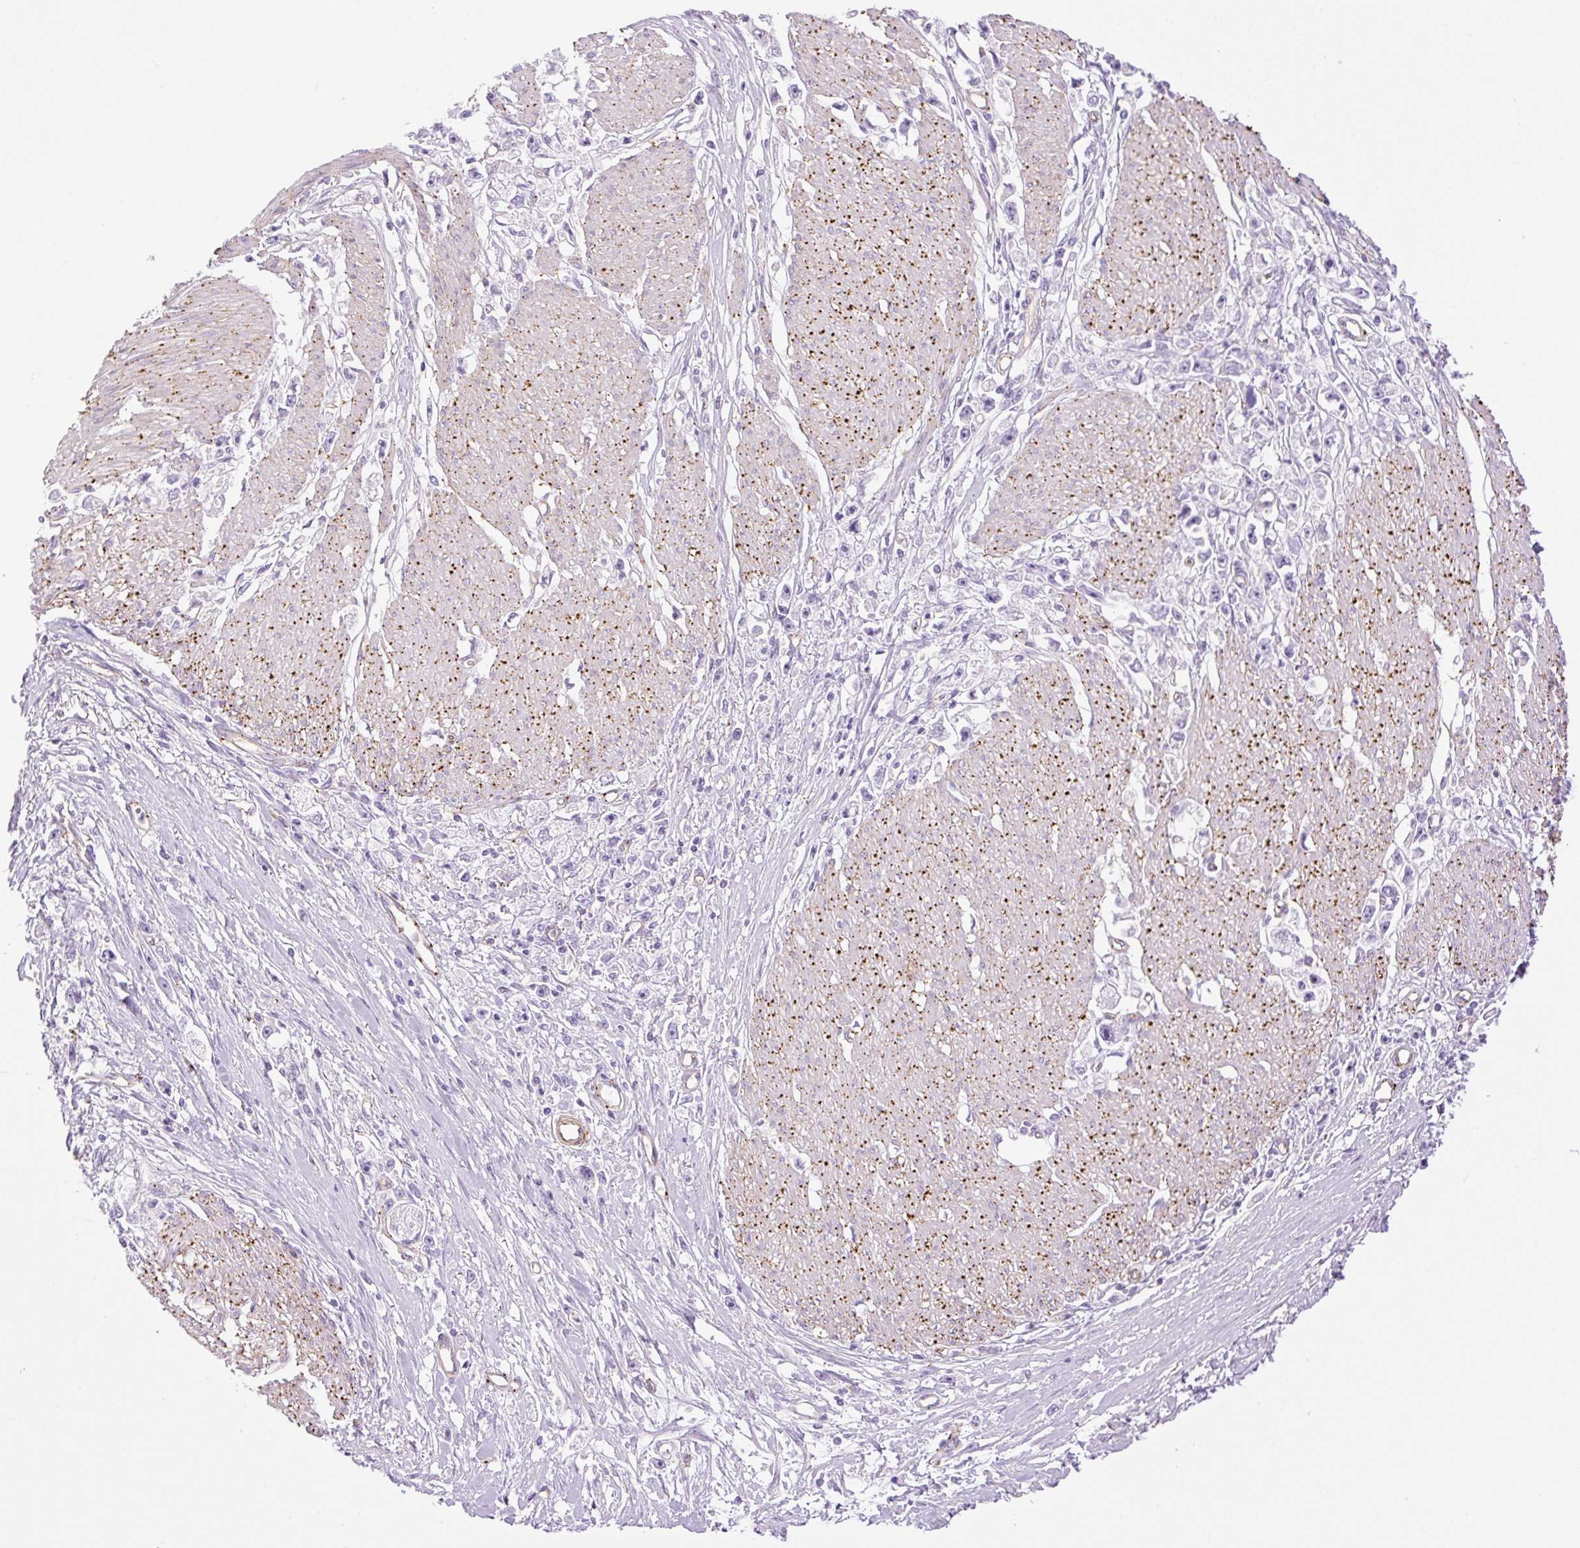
{"staining": {"intensity": "negative", "quantity": "none", "location": "none"}, "tissue": "stomach cancer", "cell_type": "Tumor cells", "image_type": "cancer", "snomed": [{"axis": "morphology", "description": "Adenocarcinoma, NOS"}, {"axis": "topography", "description": "Stomach"}], "caption": "Histopathology image shows no significant protein staining in tumor cells of stomach cancer (adenocarcinoma).", "gene": "EHD3", "patient": {"sex": "female", "age": 59}}